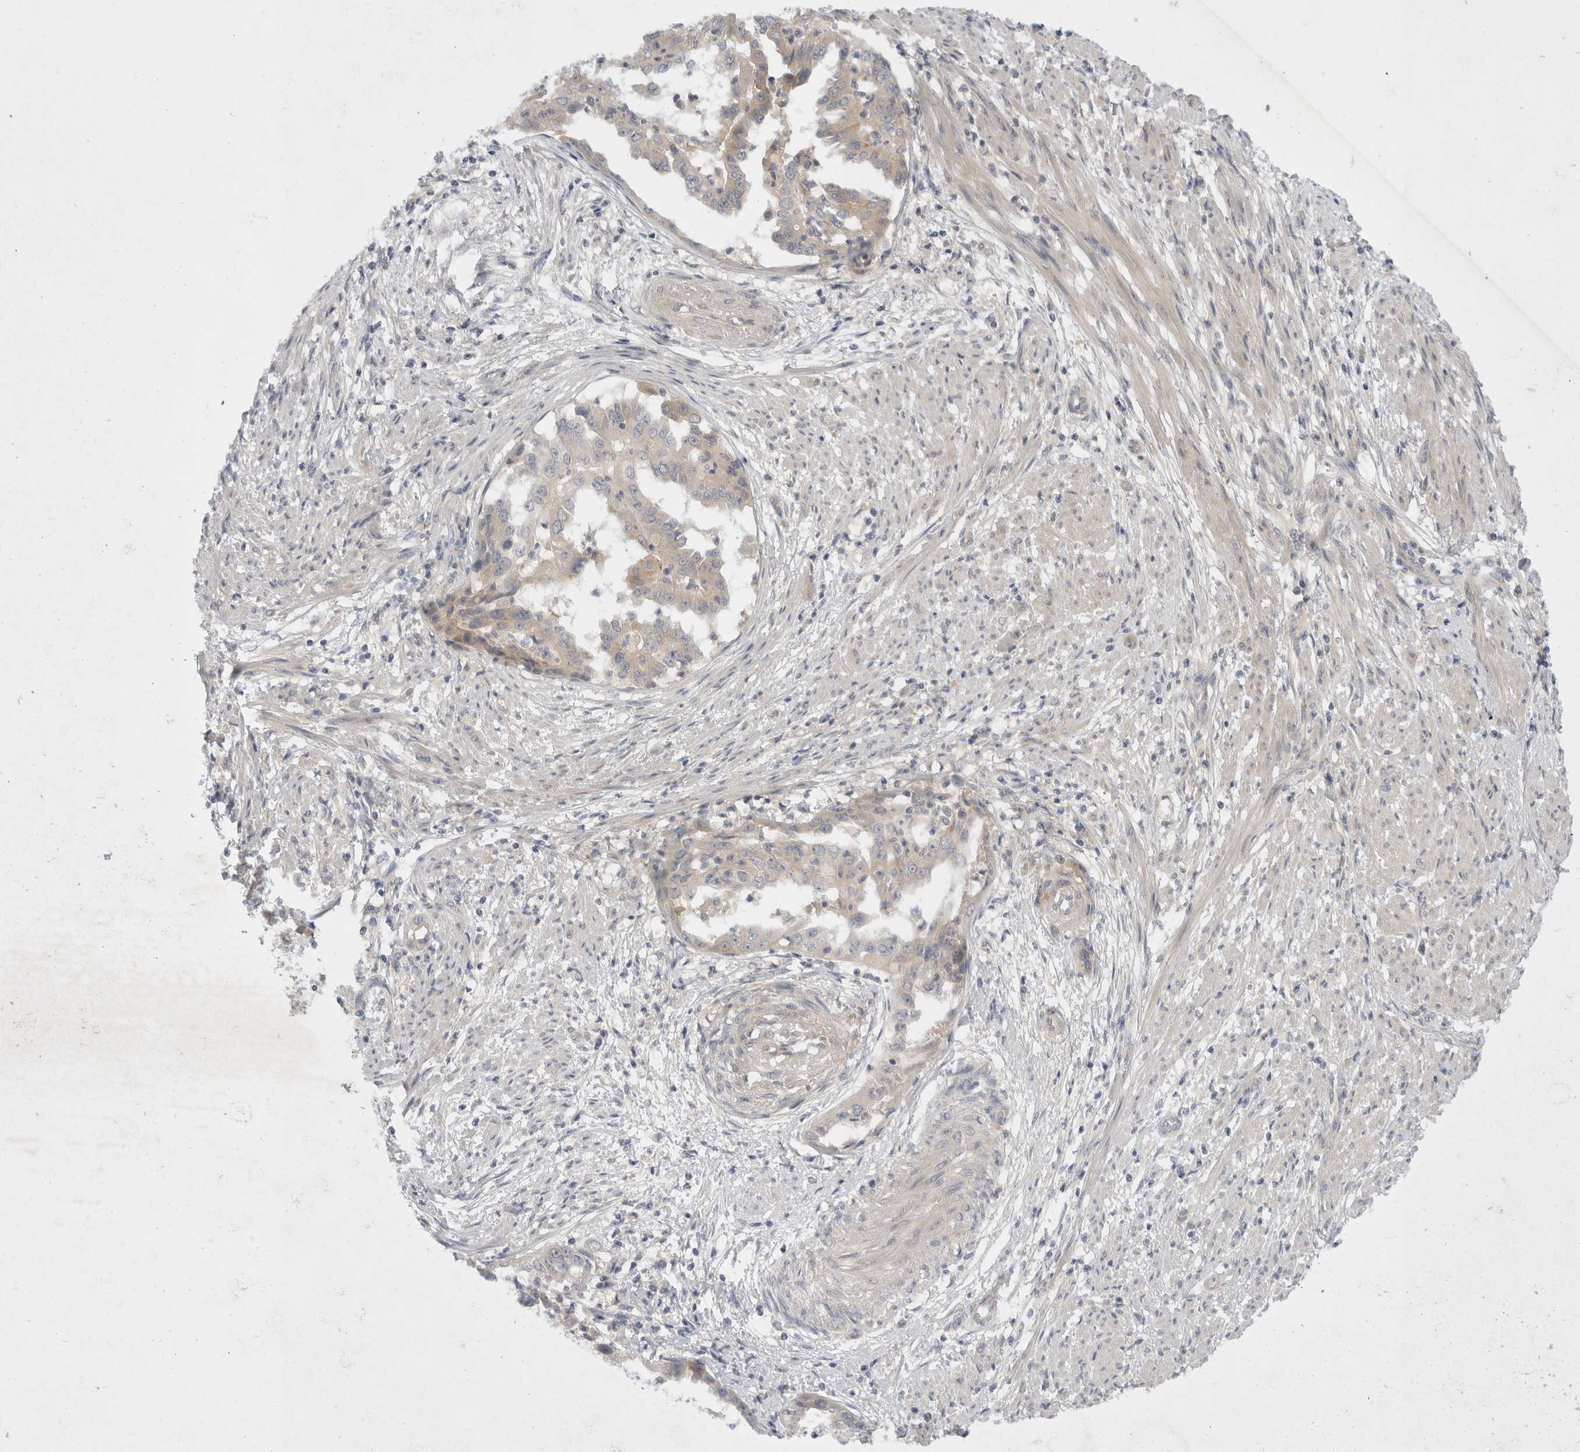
{"staining": {"intensity": "moderate", "quantity": "<25%", "location": "cytoplasmic/membranous"}, "tissue": "endometrial cancer", "cell_type": "Tumor cells", "image_type": "cancer", "snomed": [{"axis": "morphology", "description": "Adenocarcinoma, NOS"}, {"axis": "topography", "description": "Endometrium"}], "caption": "Endometrial adenocarcinoma tissue shows moderate cytoplasmic/membranous staining in approximately <25% of tumor cells", "gene": "TOM1L2", "patient": {"sex": "female", "age": 85}}